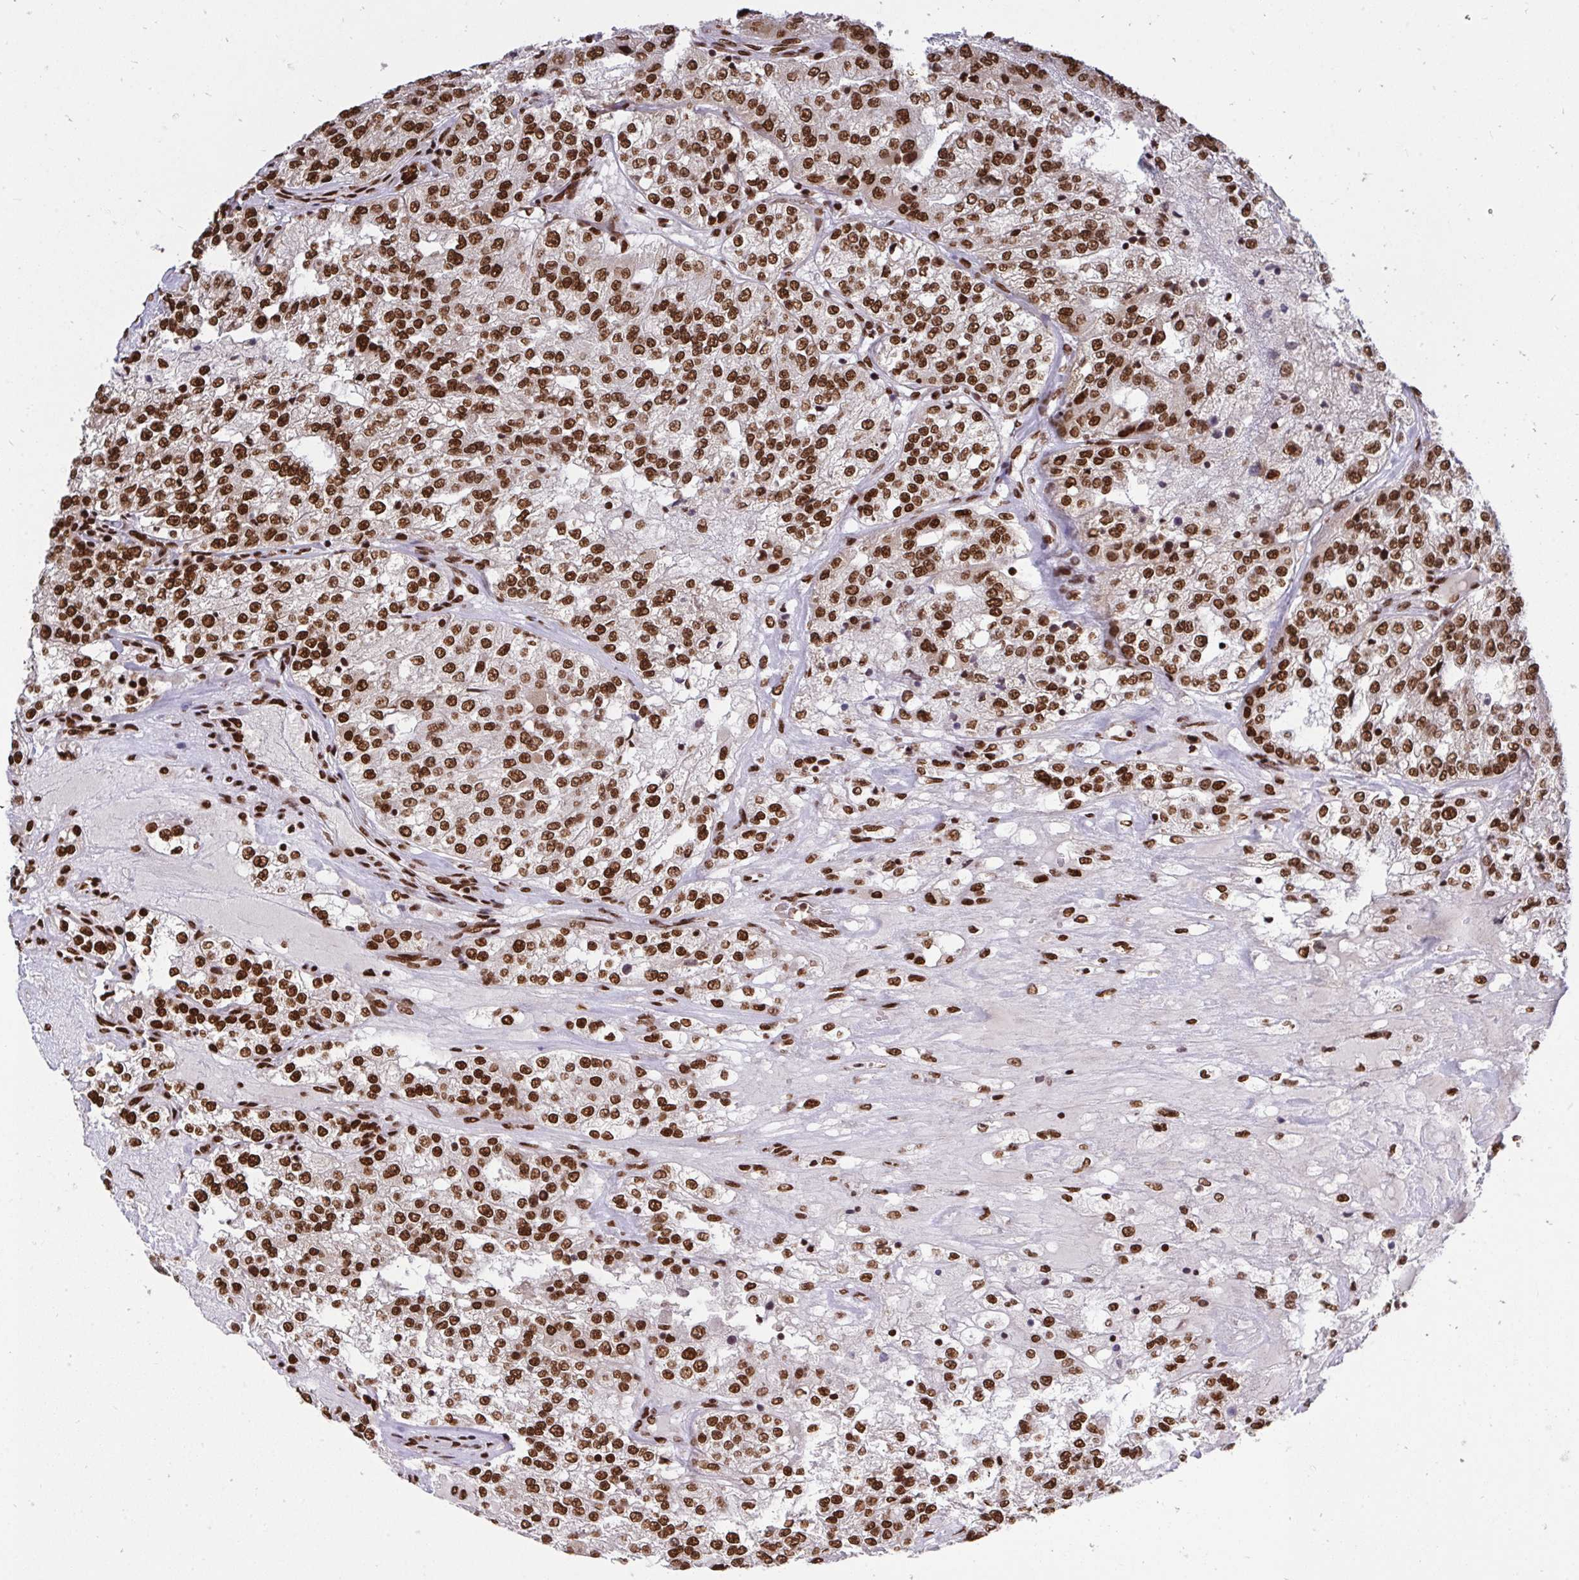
{"staining": {"intensity": "strong", "quantity": ">75%", "location": "nuclear"}, "tissue": "renal cancer", "cell_type": "Tumor cells", "image_type": "cancer", "snomed": [{"axis": "morphology", "description": "Adenocarcinoma, NOS"}, {"axis": "topography", "description": "Kidney"}], "caption": "Immunohistochemical staining of human renal adenocarcinoma exhibits strong nuclear protein positivity in approximately >75% of tumor cells.", "gene": "HNRNPL", "patient": {"sex": "female", "age": 63}}